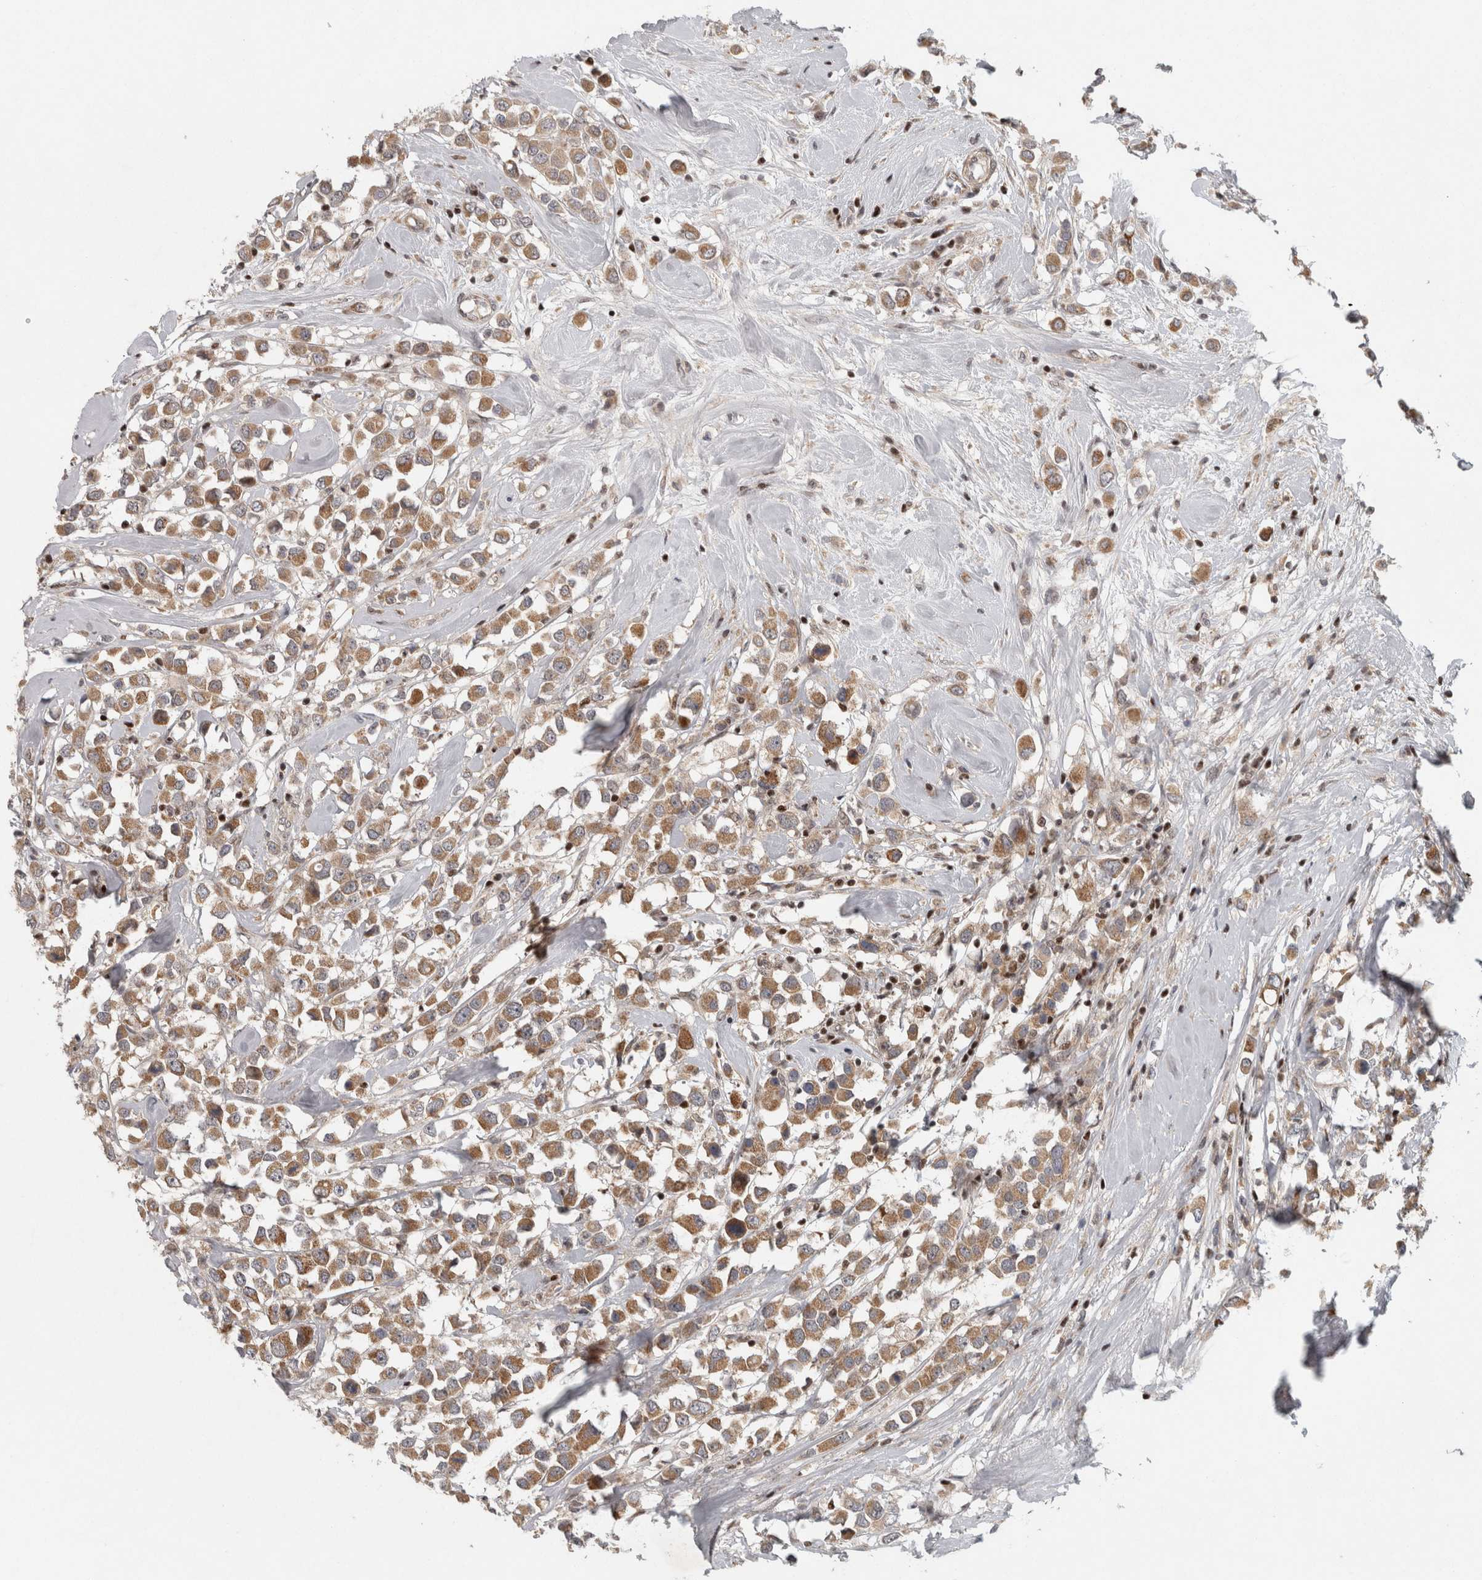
{"staining": {"intensity": "moderate", "quantity": ">75%", "location": "cytoplasmic/membranous"}, "tissue": "breast cancer", "cell_type": "Tumor cells", "image_type": "cancer", "snomed": [{"axis": "morphology", "description": "Duct carcinoma"}, {"axis": "topography", "description": "Breast"}], "caption": "IHC (DAB) staining of breast cancer (infiltrating ductal carcinoma) exhibits moderate cytoplasmic/membranous protein positivity in about >75% of tumor cells.", "gene": "KDM8", "patient": {"sex": "female", "age": 61}}